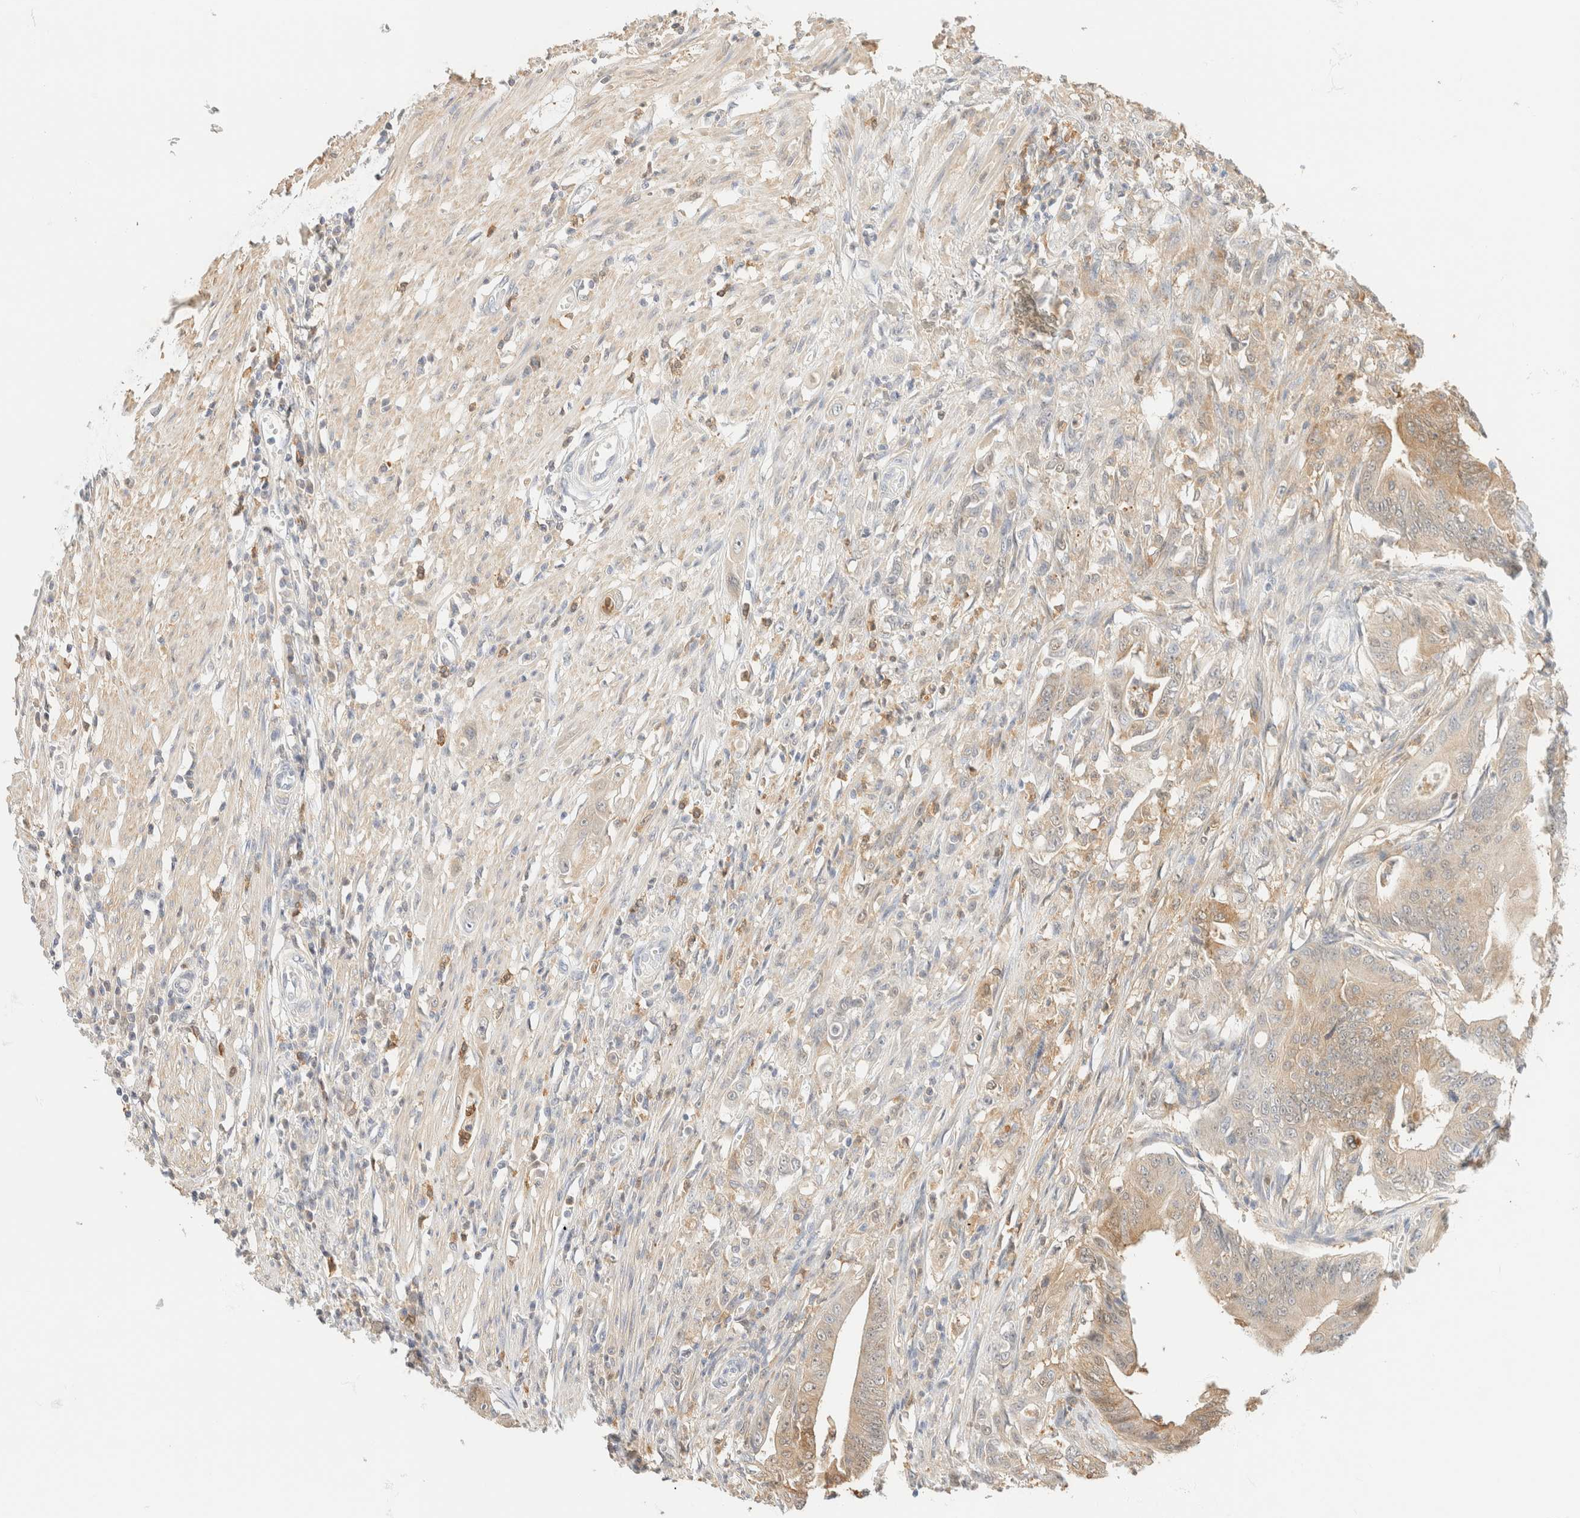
{"staining": {"intensity": "moderate", "quantity": "25%-75%", "location": "cytoplasmic/membranous"}, "tissue": "colorectal cancer", "cell_type": "Tumor cells", "image_type": "cancer", "snomed": [{"axis": "morphology", "description": "Adenoma, NOS"}, {"axis": "morphology", "description": "Adenocarcinoma, NOS"}, {"axis": "topography", "description": "Colon"}], "caption": "Moderate cytoplasmic/membranous expression is appreciated in about 25%-75% of tumor cells in colorectal cancer (adenoma). The staining is performed using DAB (3,3'-diaminobenzidine) brown chromogen to label protein expression. The nuclei are counter-stained blue using hematoxylin.", "gene": "GPI", "patient": {"sex": "male", "age": 79}}